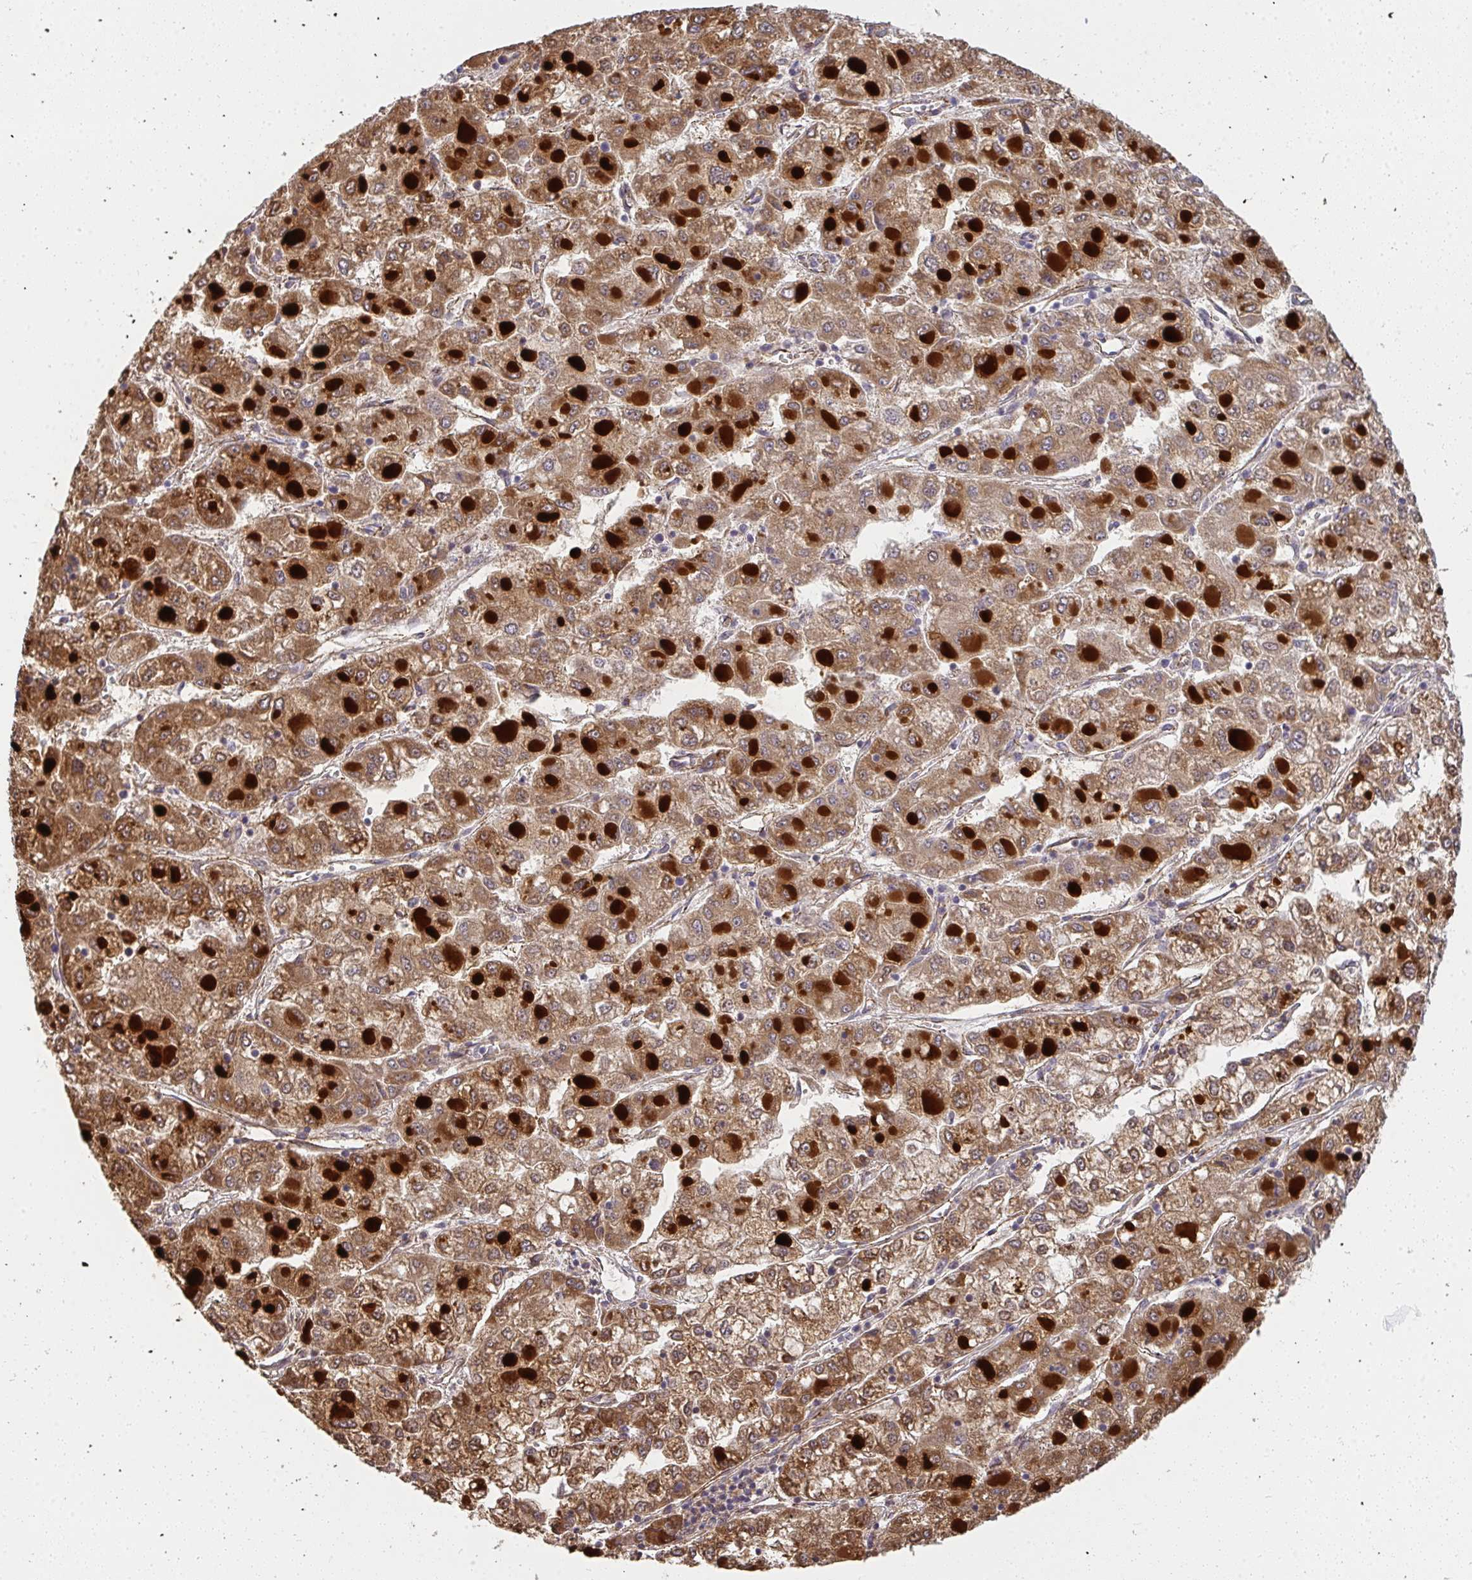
{"staining": {"intensity": "strong", "quantity": ">75%", "location": "cytoplasmic/membranous"}, "tissue": "liver cancer", "cell_type": "Tumor cells", "image_type": "cancer", "snomed": [{"axis": "morphology", "description": "Carcinoma, Hepatocellular, NOS"}, {"axis": "topography", "description": "Liver"}], "caption": "Liver cancer (hepatocellular carcinoma) stained for a protein (brown) demonstrates strong cytoplasmic/membranous positive positivity in about >75% of tumor cells.", "gene": "B4GALT6", "patient": {"sex": "male", "age": 40}}